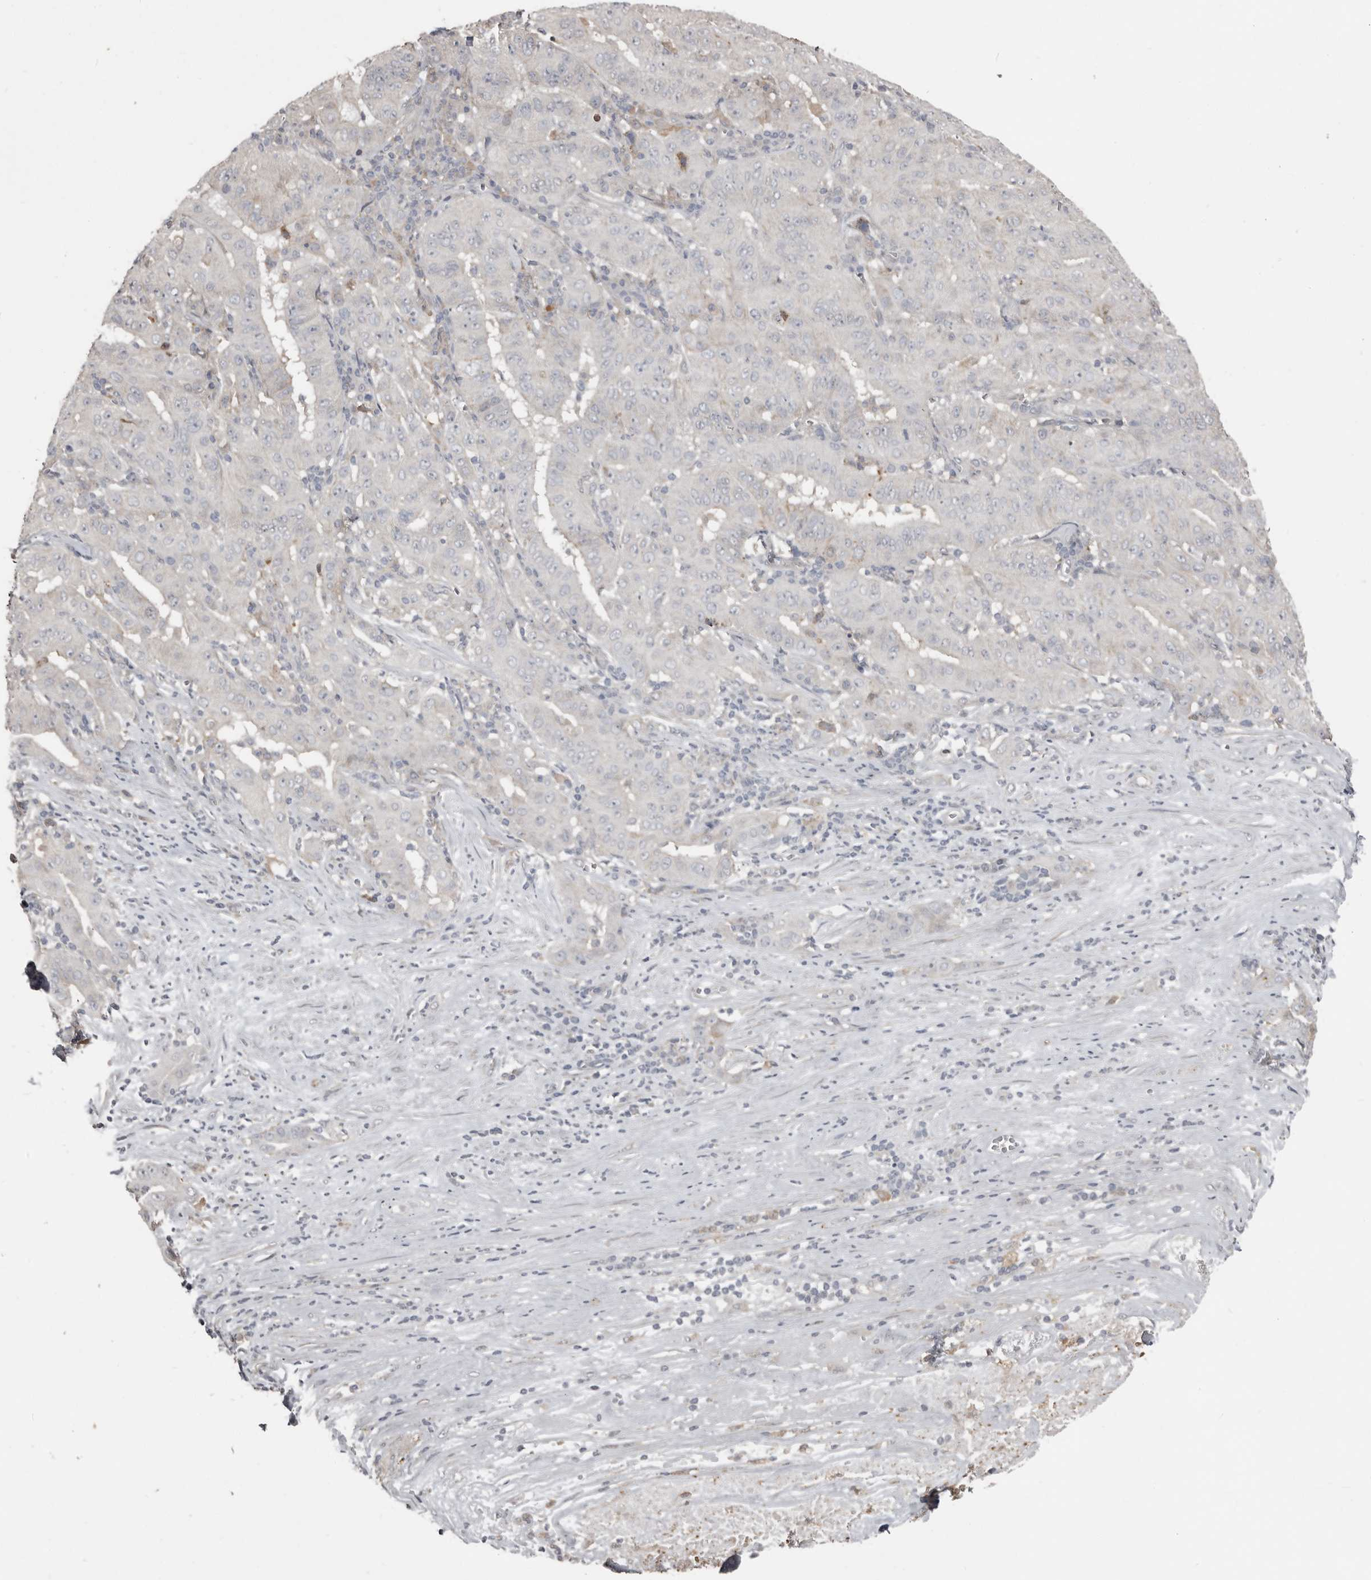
{"staining": {"intensity": "negative", "quantity": "none", "location": "none"}, "tissue": "pancreatic cancer", "cell_type": "Tumor cells", "image_type": "cancer", "snomed": [{"axis": "morphology", "description": "Adenocarcinoma, NOS"}, {"axis": "topography", "description": "Pancreas"}], "caption": "This micrograph is of pancreatic cancer stained with immunohistochemistry (IHC) to label a protein in brown with the nuclei are counter-stained blue. There is no expression in tumor cells. (DAB (3,3'-diaminobenzidine) immunohistochemistry visualized using brightfield microscopy, high magnification).", "gene": "KCNJ8", "patient": {"sex": "male", "age": 63}}